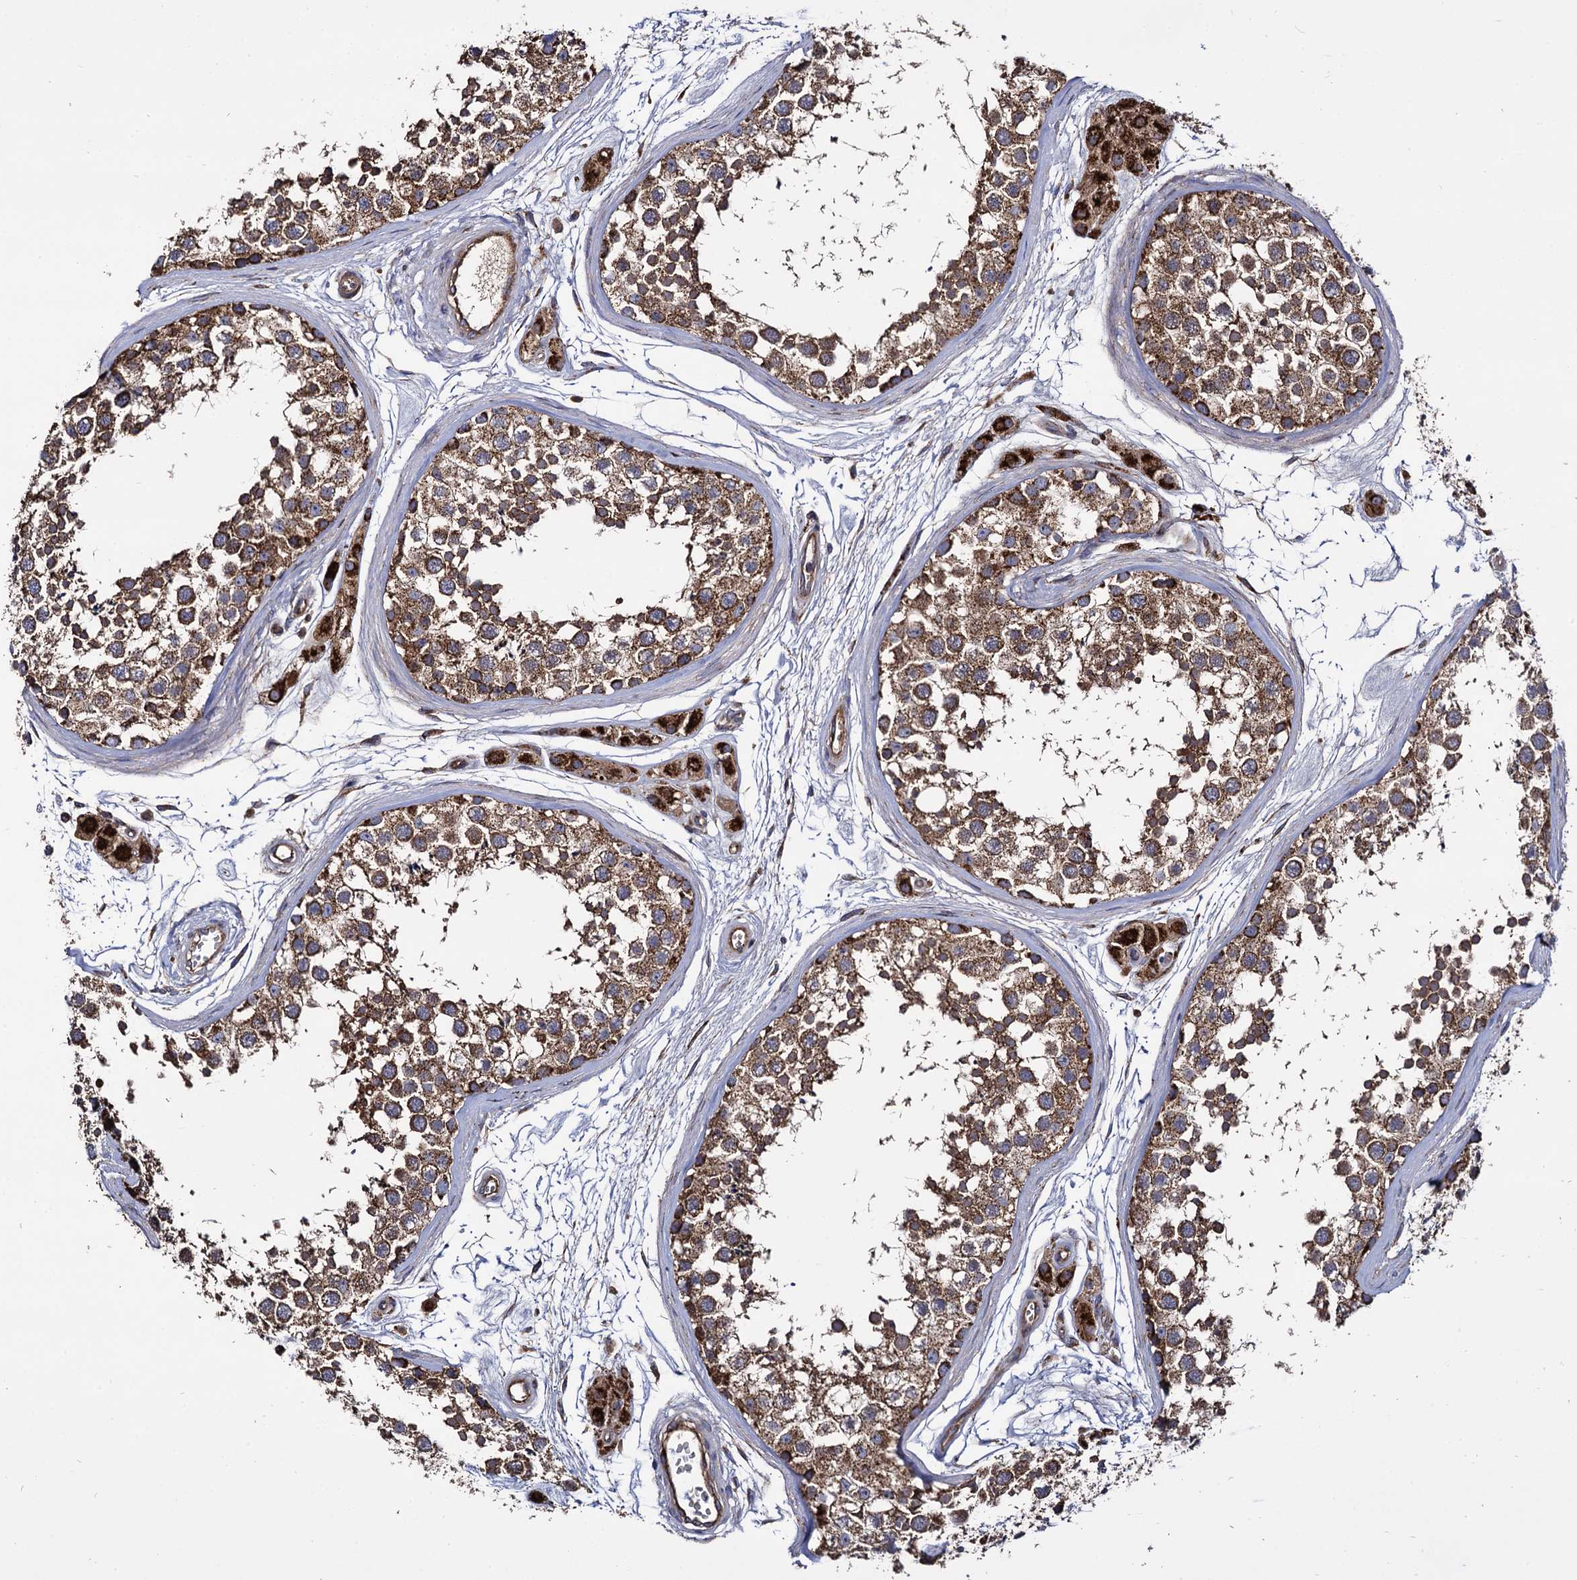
{"staining": {"intensity": "strong", "quantity": ">75%", "location": "cytoplasmic/membranous"}, "tissue": "testis", "cell_type": "Cells in seminiferous ducts", "image_type": "normal", "snomed": [{"axis": "morphology", "description": "Normal tissue, NOS"}, {"axis": "topography", "description": "Testis"}], "caption": "Protein staining of benign testis exhibits strong cytoplasmic/membranous staining in approximately >75% of cells in seminiferous ducts.", "gene": "IQCH", "patient": {"sex": "male", "age": 56}}